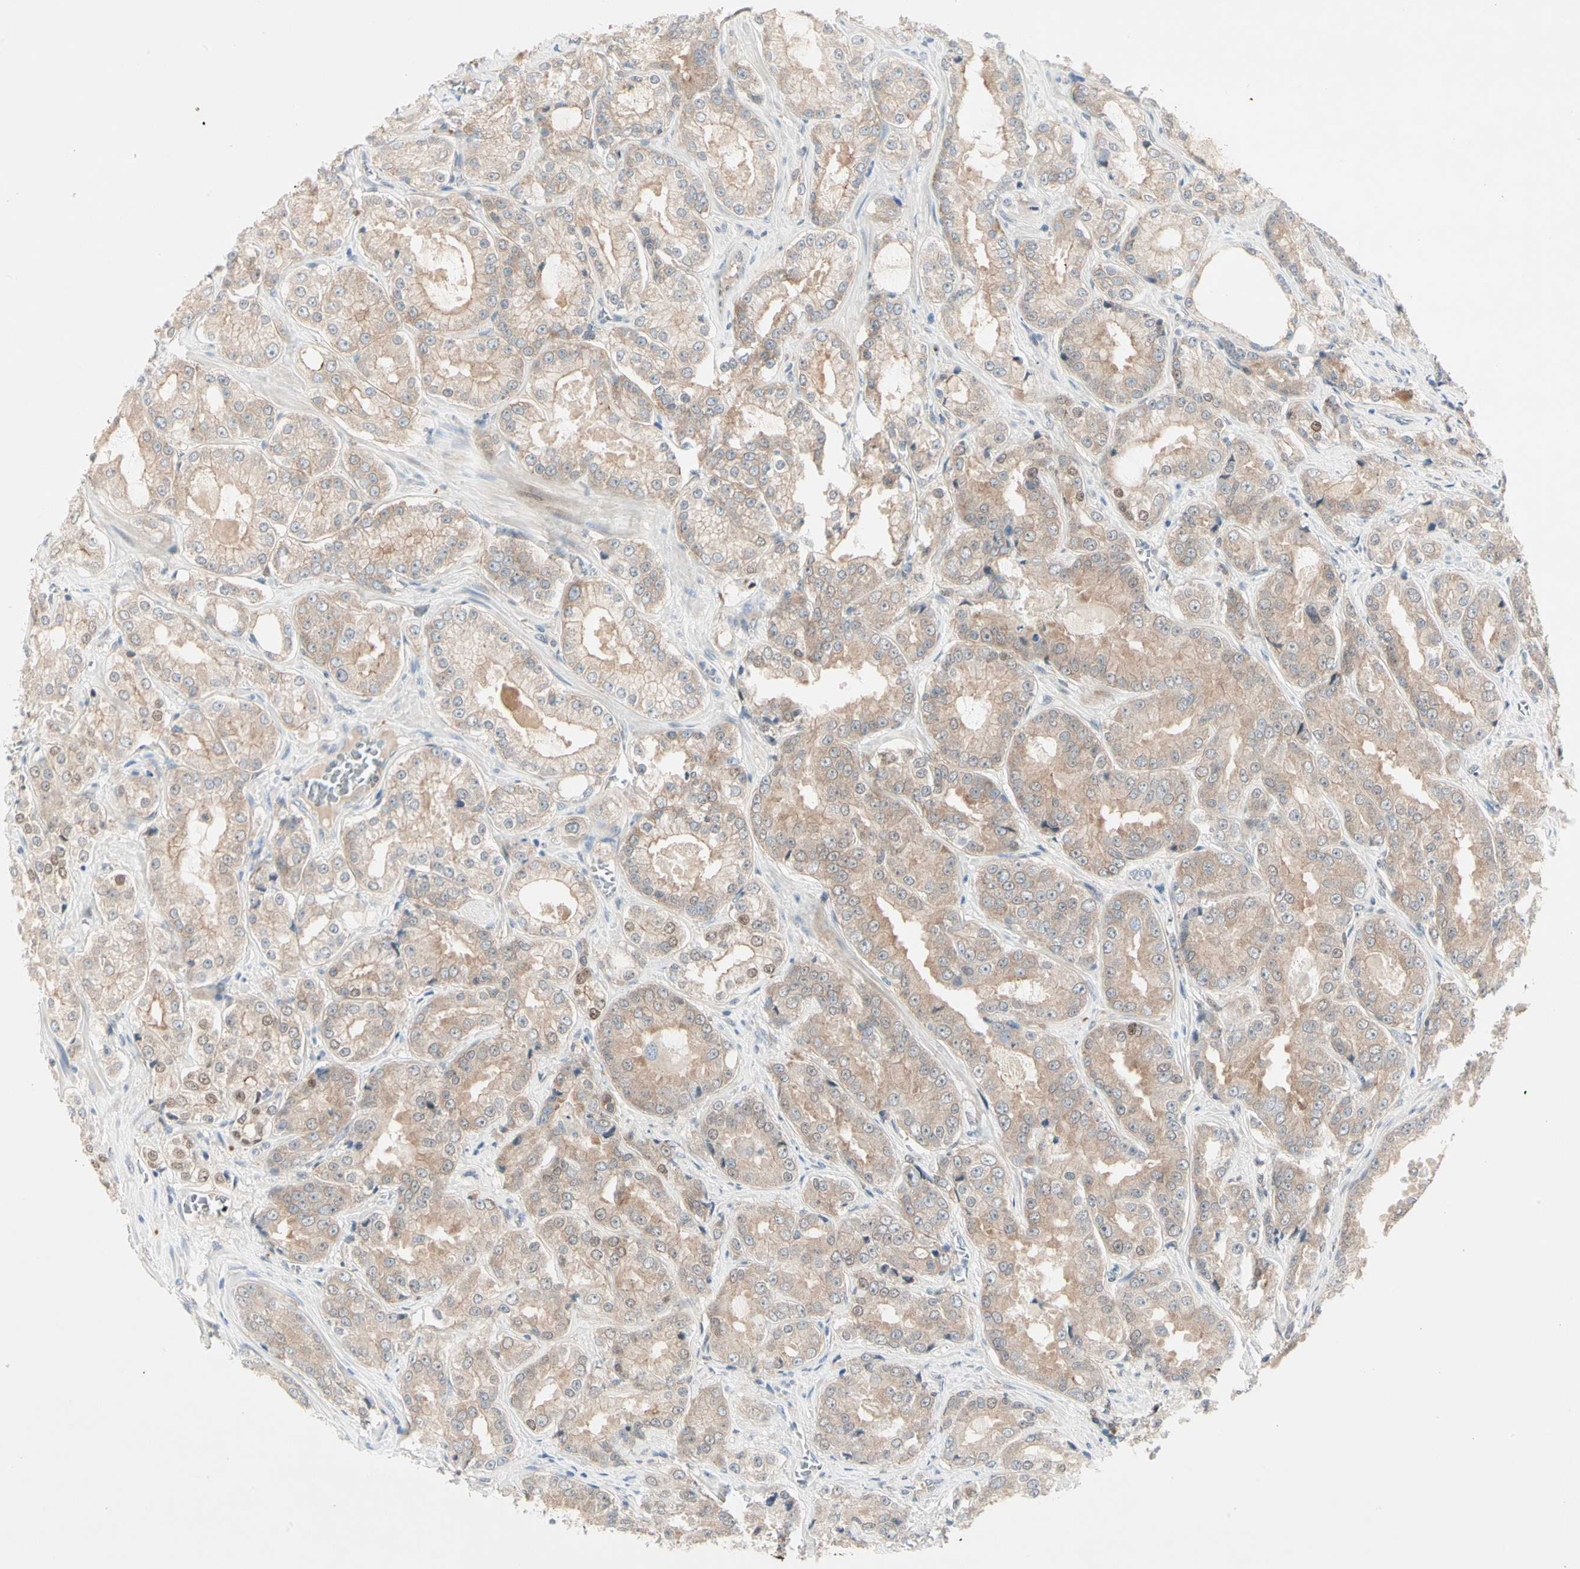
{"staining": {"intensity": "weak", "quantity": ">75%", "location": "cytoplasmic/membranous"}, "tissue": "prostate cancer", "cell_type": "Tumor cells", "image_type": "cancer", "snomed": [{"axis": "morphology", "description": "Adenocarcinoma, High grade"}, {"axis": "topography", "description": "Prostate"}], "caption": "This histopathology image shows prostate cancer (high-grade adenocarcinoma) stained with immunohistochemistry to label a protein in brown. The cytoplasmic/membranous of tumor cells show weak positivity for the protein. Nuclei are counter-stained blue.", "gene": "IL1R1", "patient": {"sex": "male", "age": 73}}